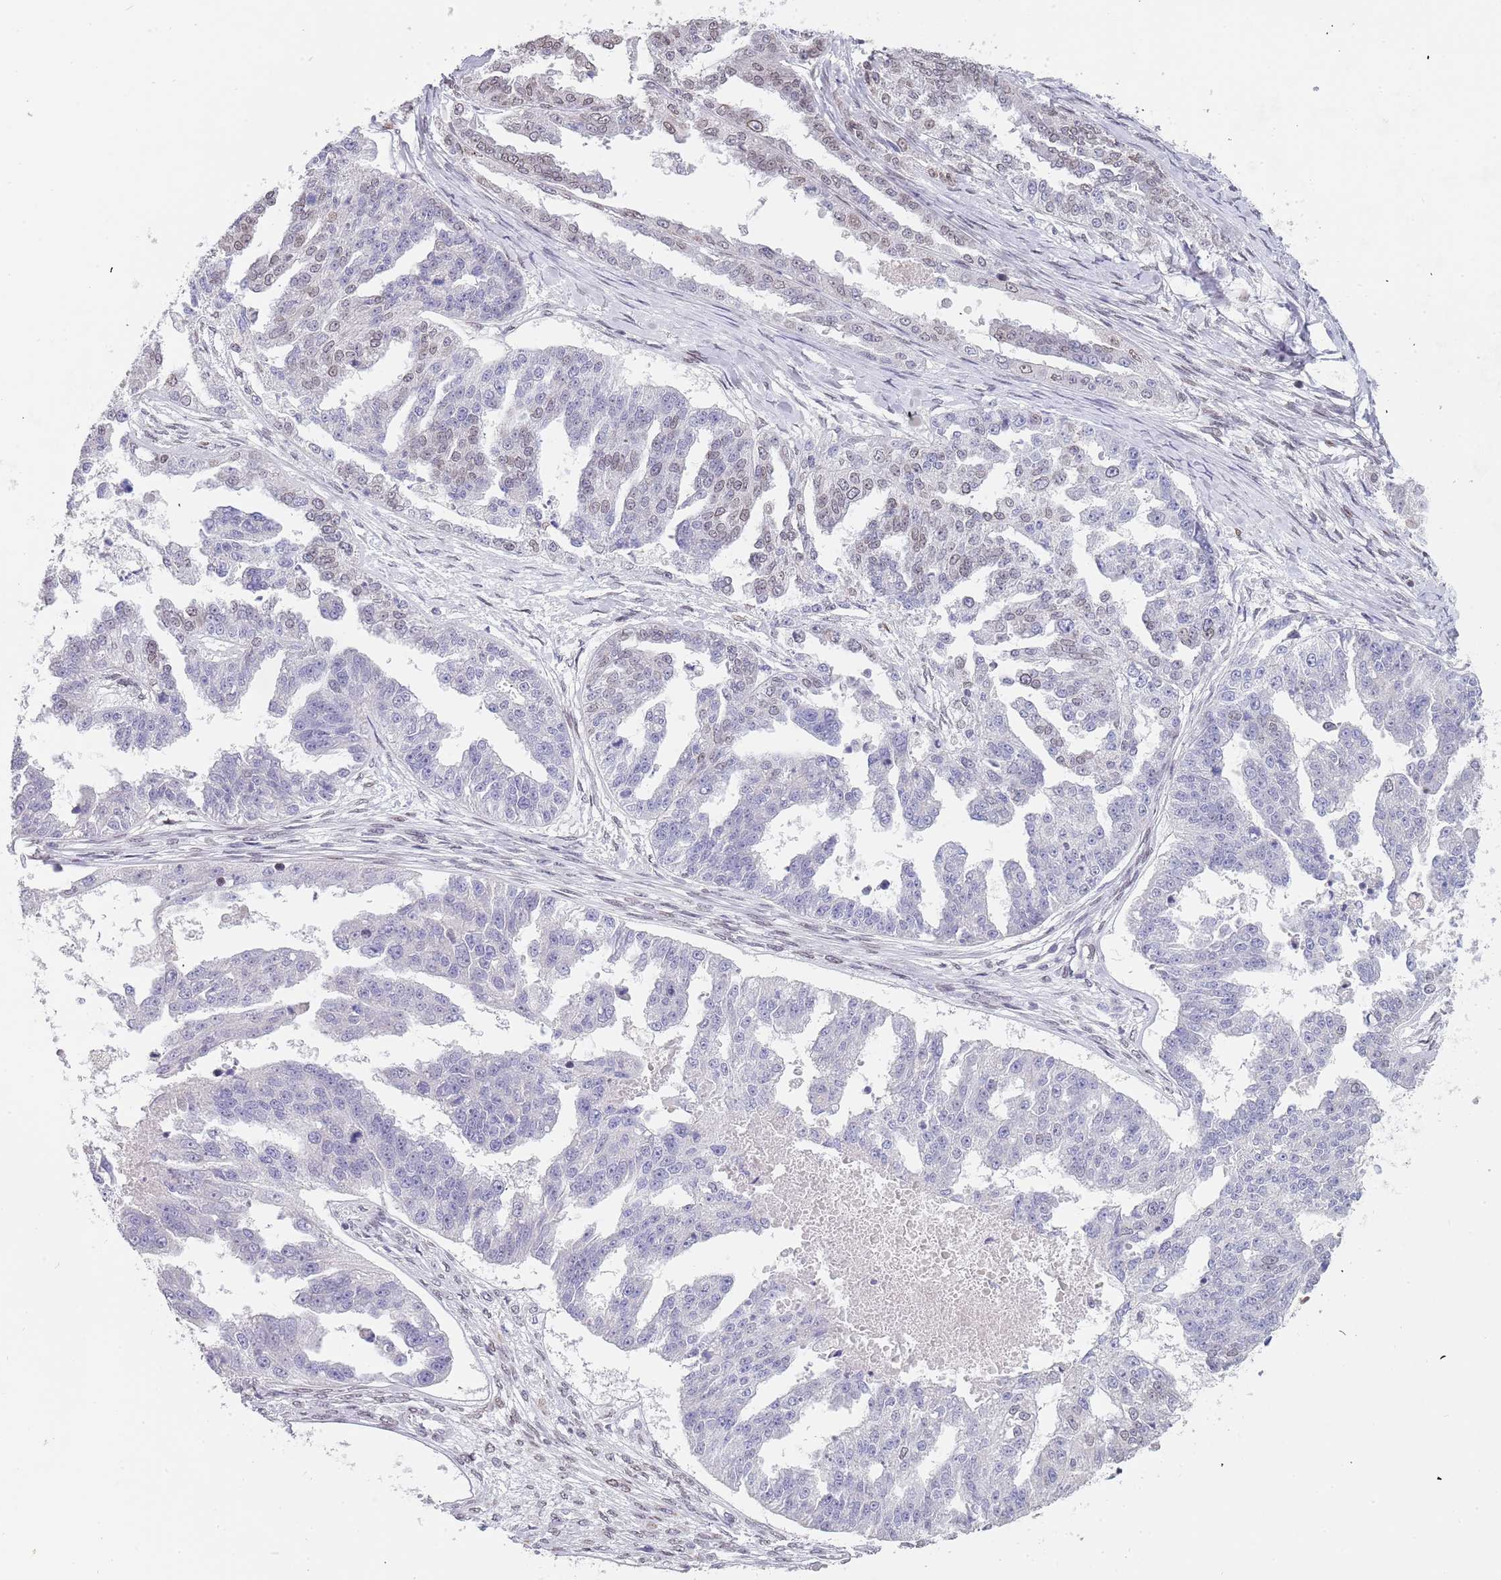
{"staining": {"intensity": "weak", "quantity": "<25%", "location": "nuclear"}, "tissue": "ovarian cancer", "cell_type": "Tumor cells", "image_type": "cancer", "snomed": [{"axis": "morphology", "description": "Cystadenocarcinoma, serous, NOS"}, {"axis": "topography", "description": "Ovary"}], "caption": "Protein analysis of ovarian cancer reveals no significant positivity in tumor cells.", "gene": "KLHDC2", "patient": {"sex": "female", "age": 58}}